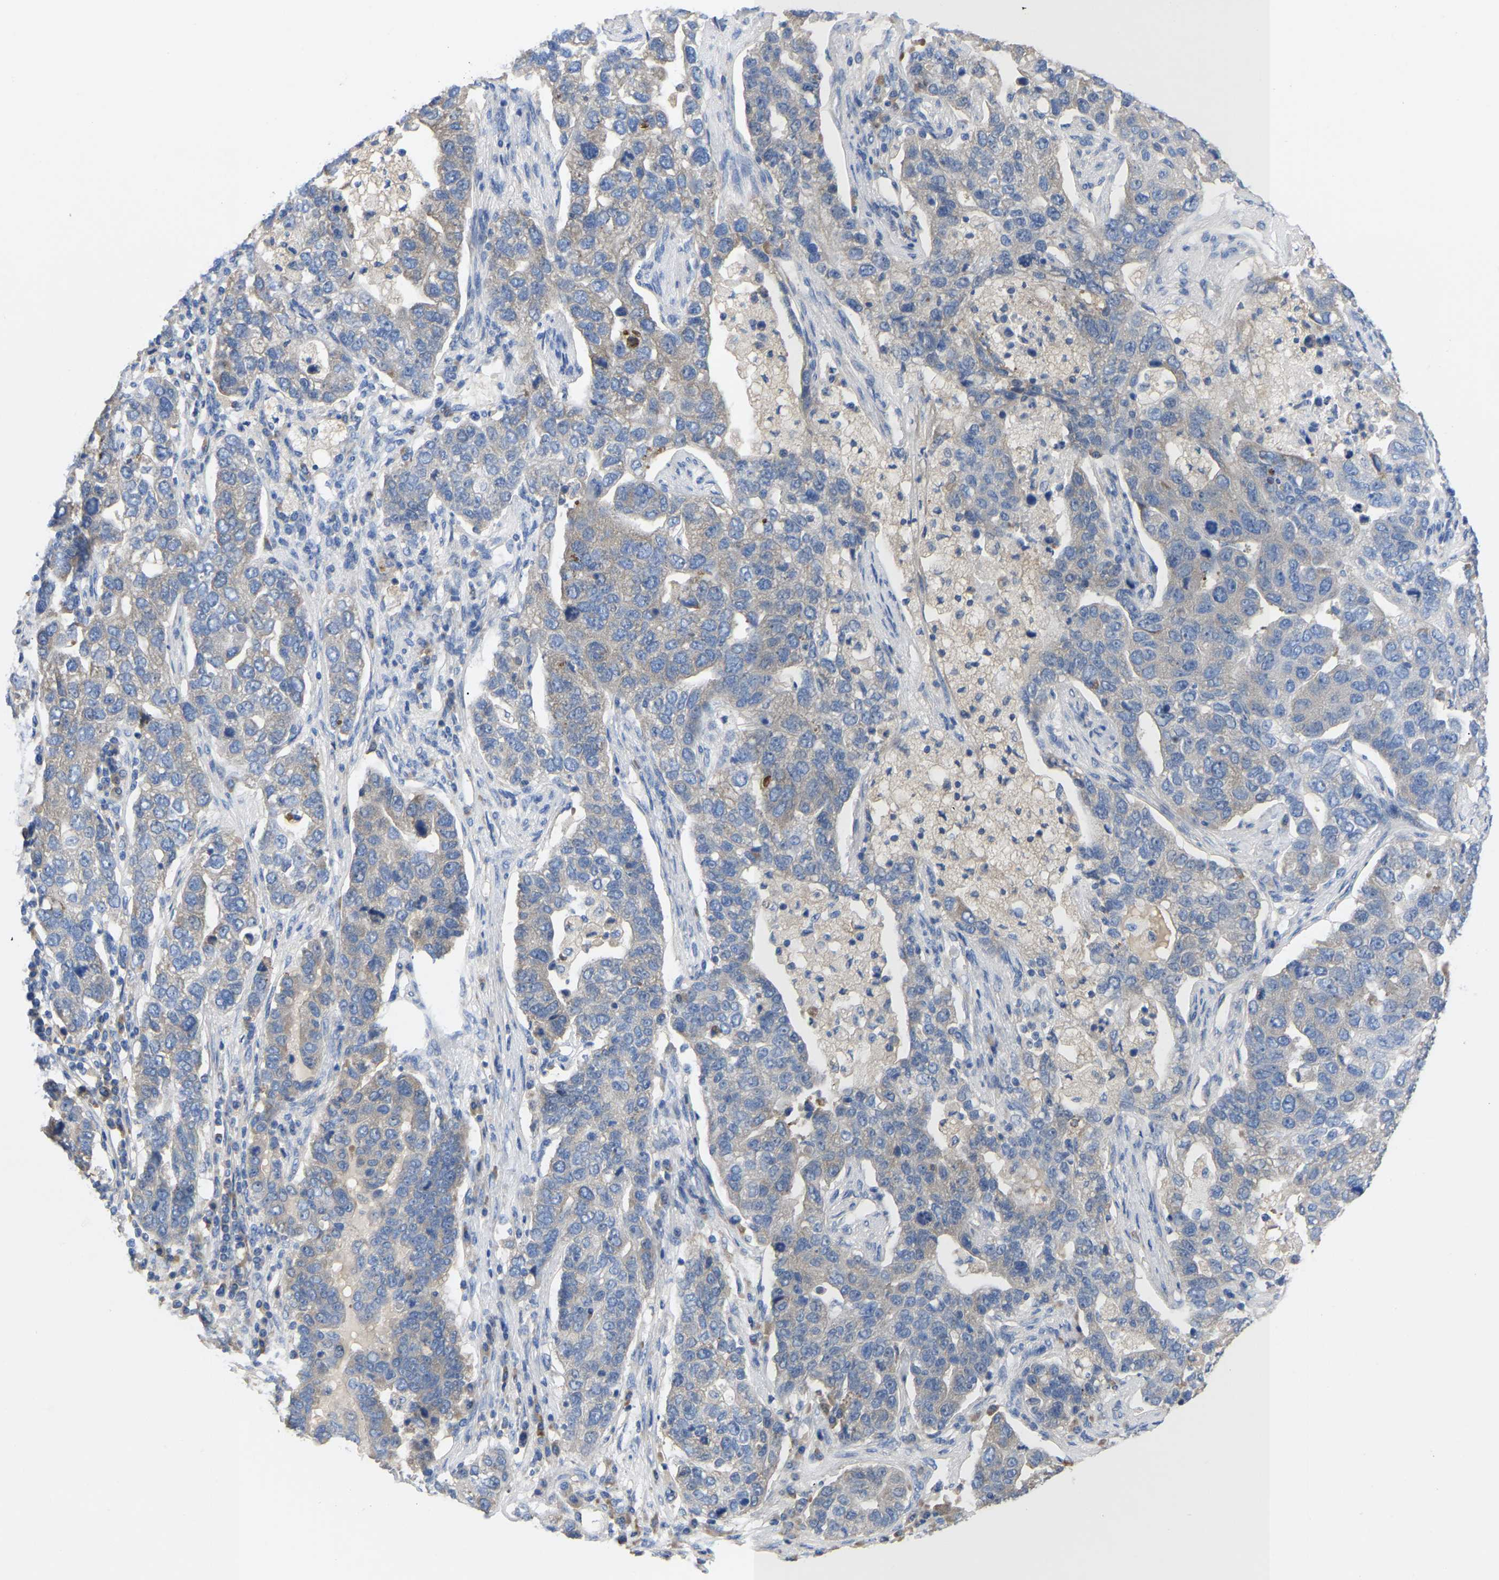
{"staining": {"intensity": "weak", "quantity": "25%-75%", "location": "cytoplasmic/membranous"}, "tissue": "pancreatic cancer", "cell_type": "Tumor cells", "image_type": "cancer", "snomed": [{"axis": "morphology", "description": "Adenocarcinoma, NOS"}, {"axis": "topography", "description": "Pancreas"}], "caption": "The micrograph demonstrates immunohistochemical staining of adenocarcinoma (pancreatic). There is weak cytoplasmic/membranous expression is seen in about 25%-75% of tumor cells.", "gene": "ABCA10", "patient": {"sex": "female", "age": 61}}